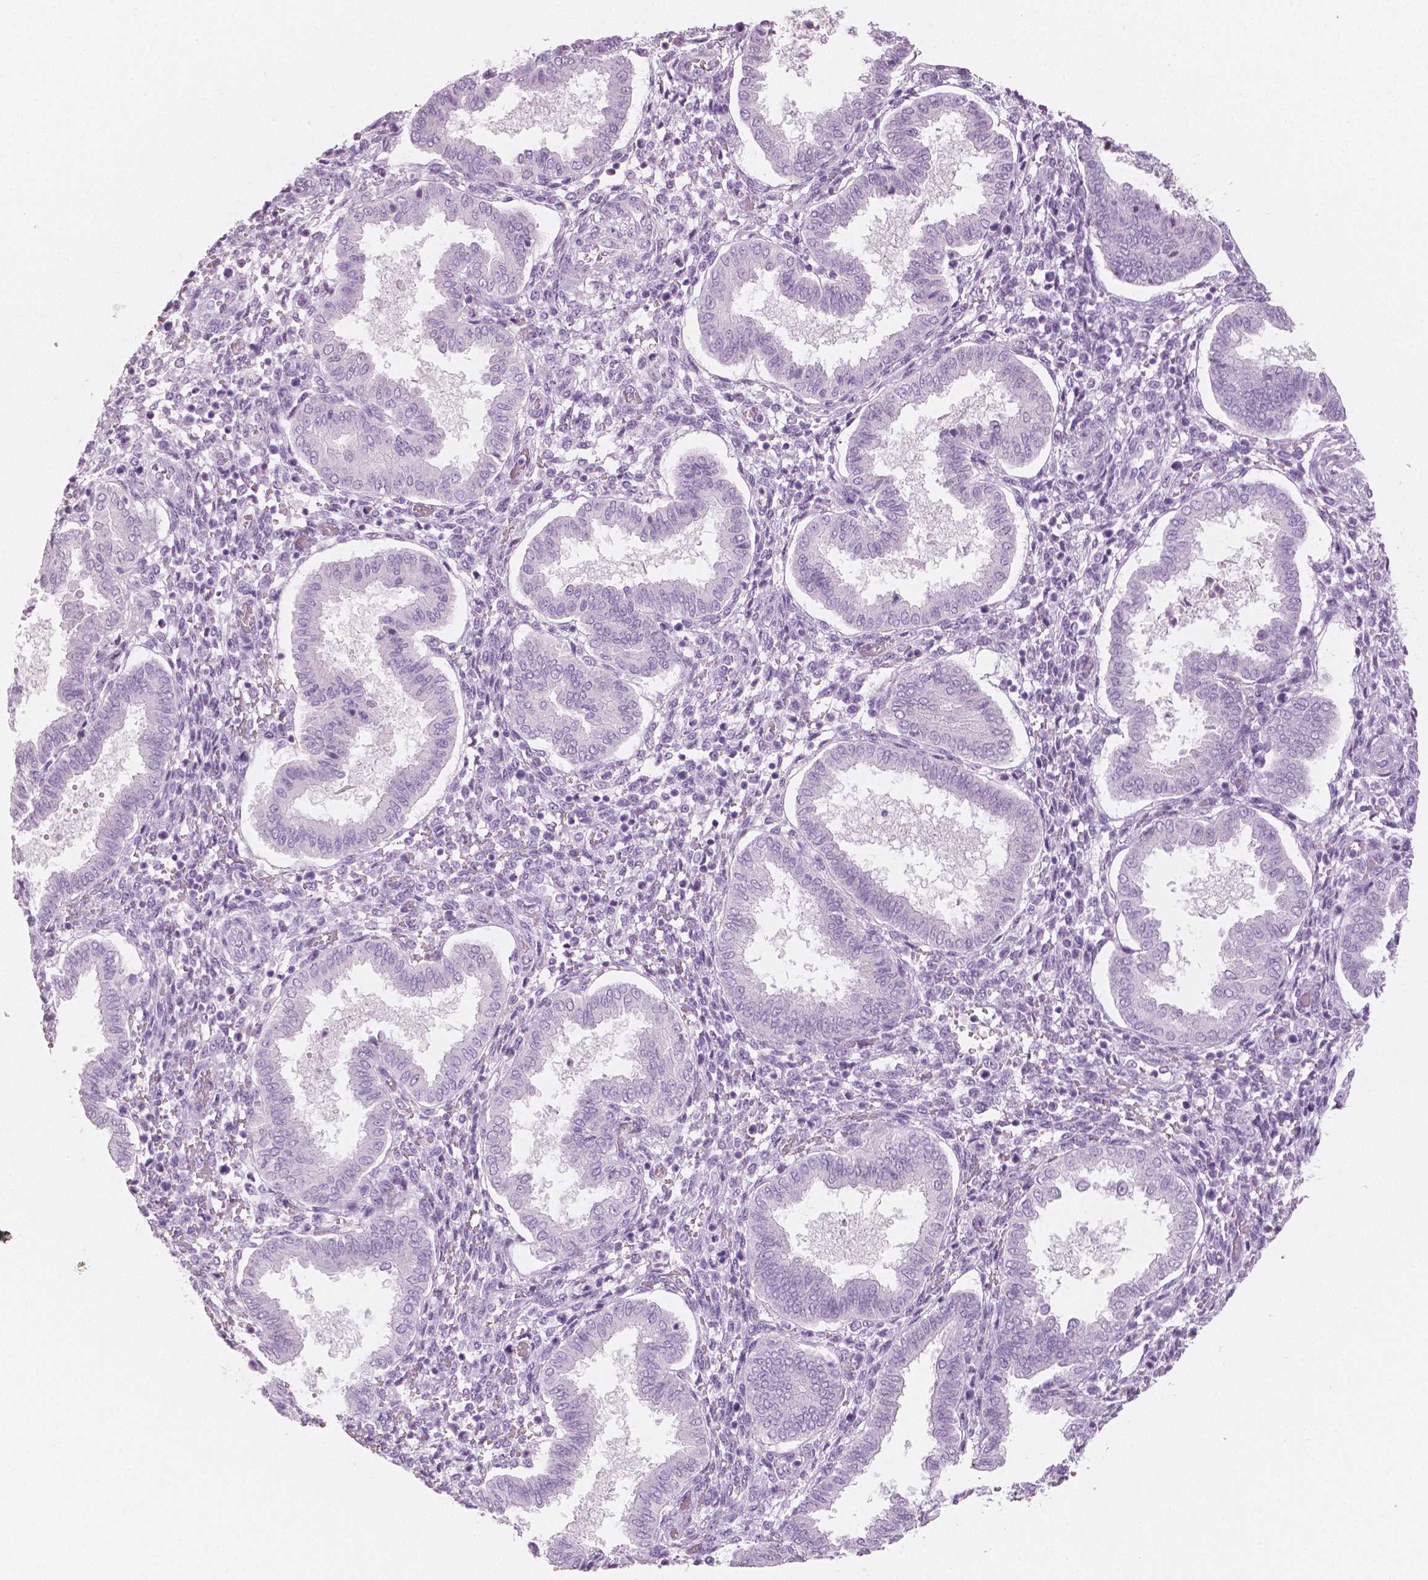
{"staining": {"intensity": "negative", "quantity": "none", "location": "none"}, "tissue": "endometrium", "cell_type": "Cells in endometrial stroma", "image_type": "normal", "snomed": [{"axis": "morphology", "description": "Normal tissue, NOS"}, {"axis": "topography", "description": "Endometrium"}], "caption": "The photomicrograph reveals no significant expression in cells in endometrial stroma of endometrium.", "gene": "PLIN4", "patient": {"sex": "female", "age": 24}}